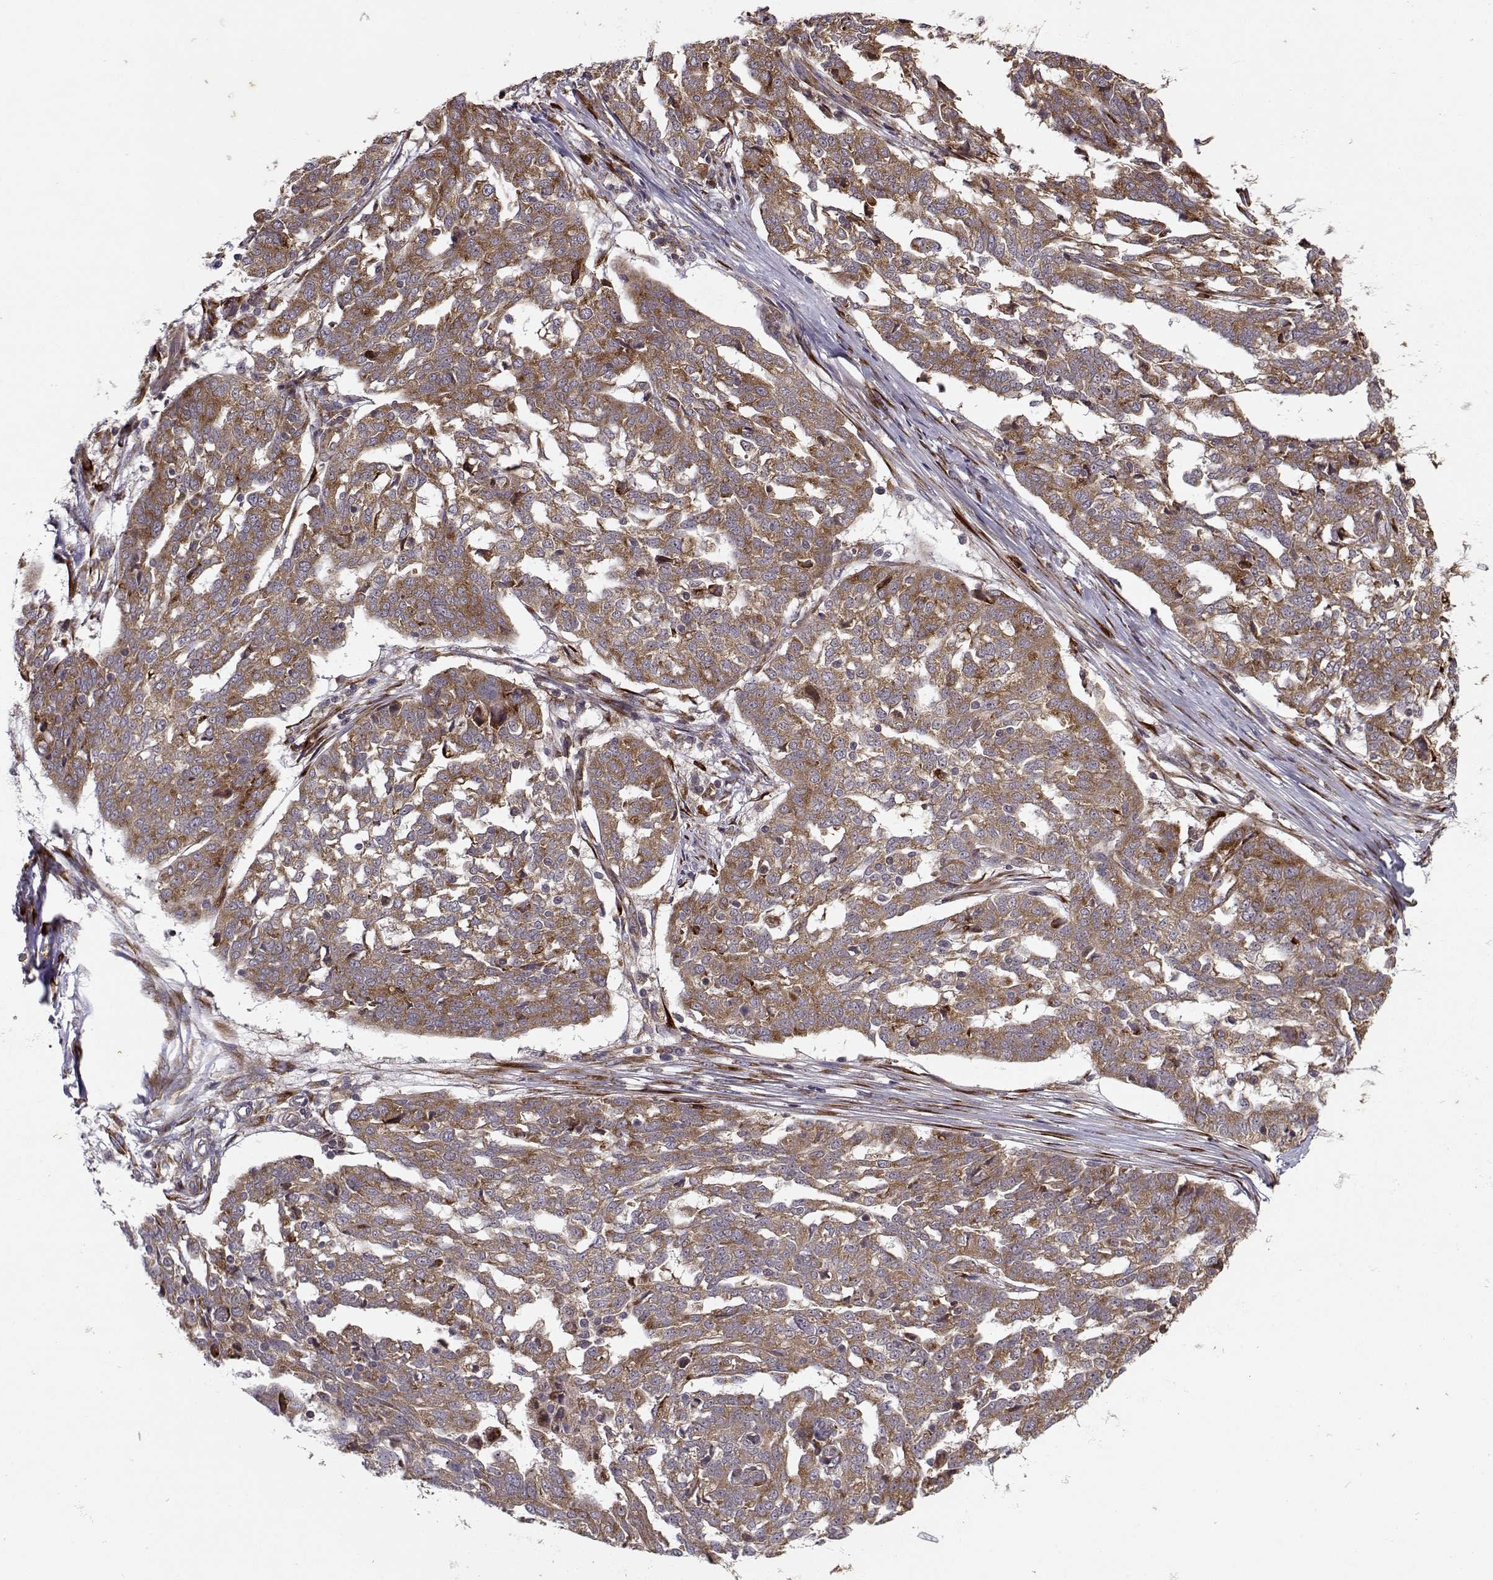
{"staining": {"intensity": "strong", "quantity": ">75%", "location": "cytoplasmic/membranous"}, "tissue": "ovarian cancer", "cell_type": "Tumor cells", "image_type": "cancer", "snomed": [{"axis": "morphology", "description": "Cystadenocarcinoma, serous, NOS"}, {"axis": "topography", "description": "Ovary"}], "caption": "Tumor cells demonstrate high levels of strong cytoplasmic/membranous expression in approximately >75% of cells in human ovarian serous cystadenocarcinoma.", "gene": "RPL31", "patient": {"sex": "female", "age": 67}}